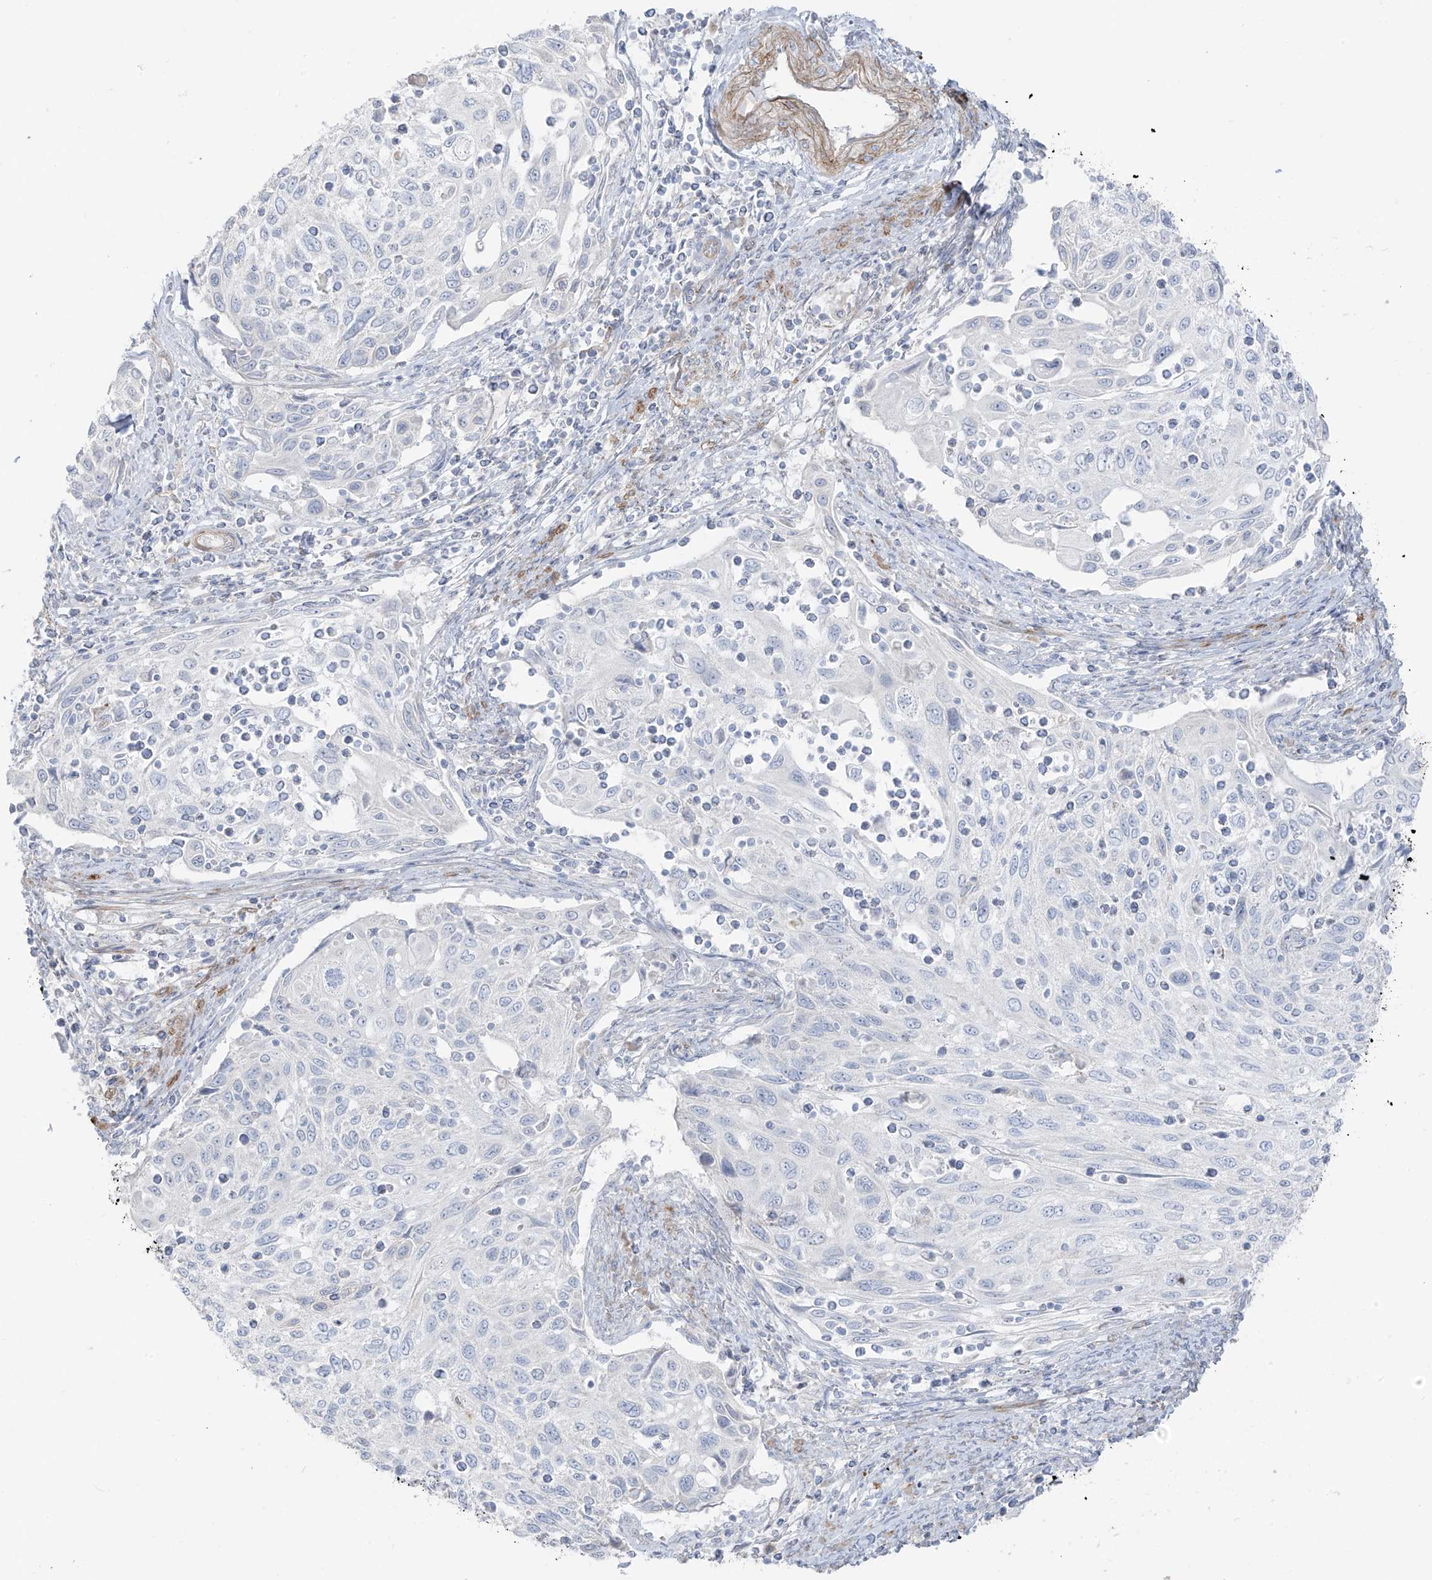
{"staining": {"intensity": "negative", "quantity": "none", "location": "none"}, "tissue": "cervical cancer", "cell_type": "Tumor cells", "image_type": "cancer", "snomed": [{"axis": "morphology", "description": "Squamous cell carcinoma, NOS"}, {"axis": "topography", "description": "Cervix"}], "caption": "Immunohistochemical staining of cervical cancer displays no significant staining in tumor cells. The staining is performed using DAB brown chromogen with nuclei counter-stained in using hematoxylin.", "gene": "C11orf87", "patient": {"sex": "female", "age": 70}}